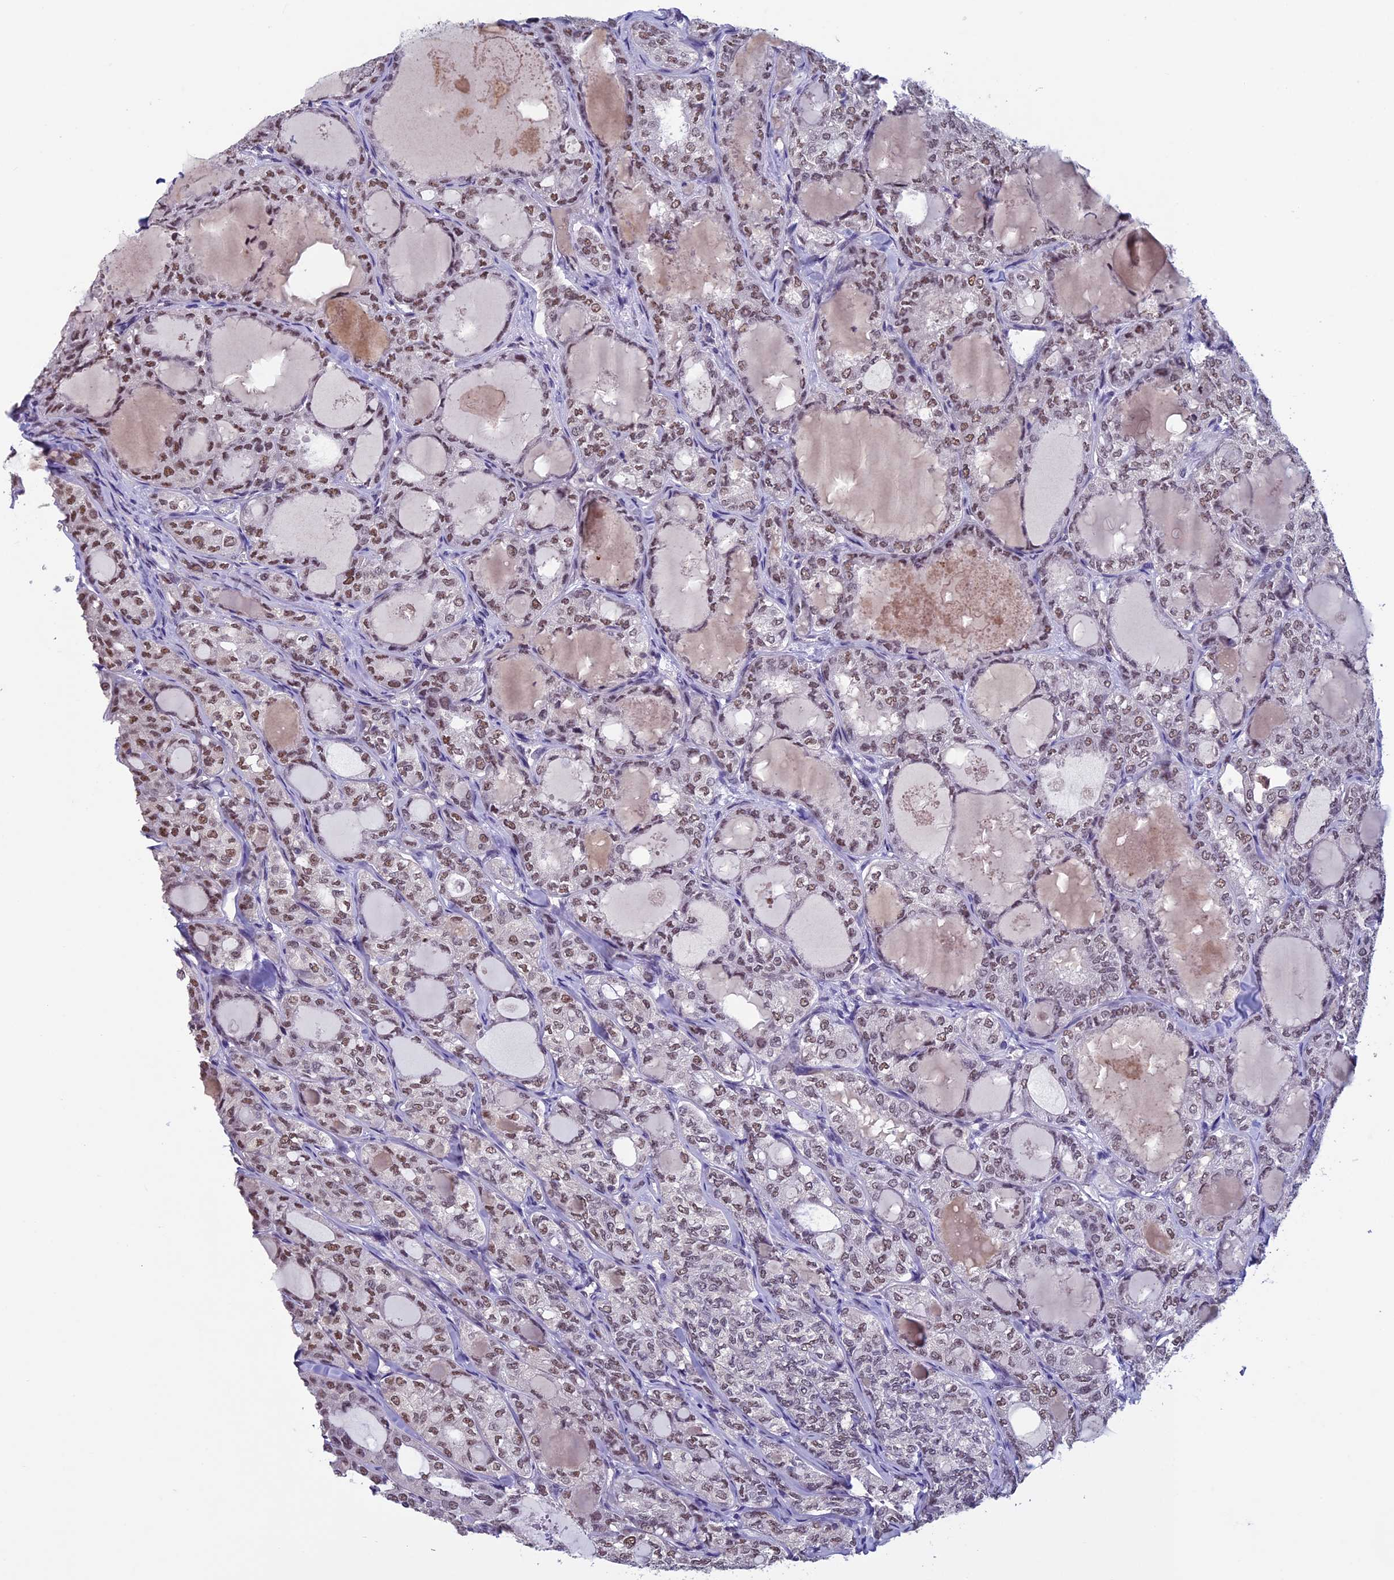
{"staining": {"intensity": "moderate", "quantity": ">75%", "location": "nuclear"}, "tissue": "thyroid cancer", "cell_type": "Tumor cells", "image_type": "cancer", "snomed": [{"axis": "morphology", "description": "Follicular adenoma carcinoma, NOS"}, {"axis": "topography", "description": "Thyroid gland"}], "caption": "Follicular adenoma carcinoma (thyroid) was stained to show a protein in brown. There is medium levels of moderate nuclear expression in approximately >75% of tumor cells.", "gene": "RNF40", "patient": {"sex": "male", "age": 75}}